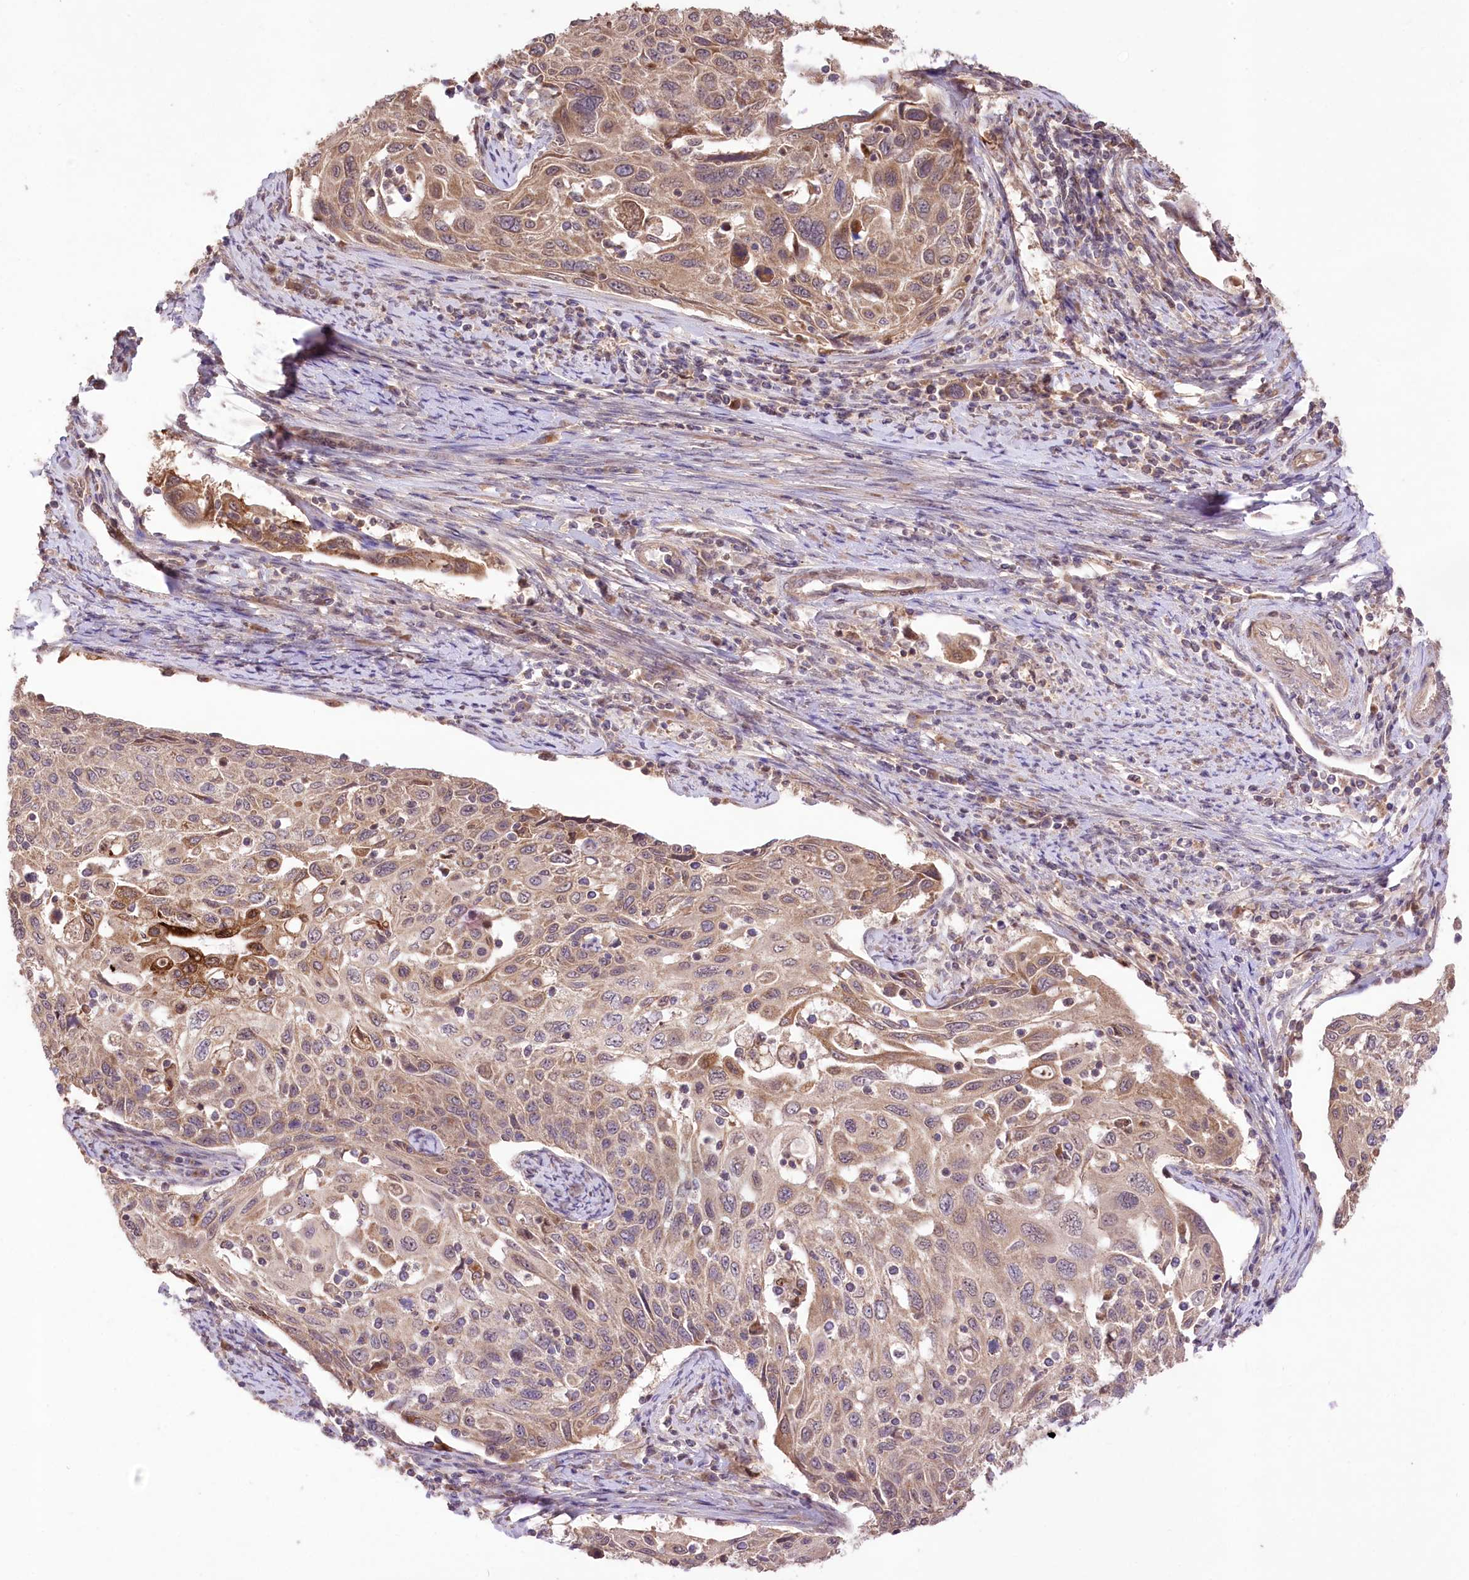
{"staining": {"intensity": "moderate", "quantity": ">75%", "location": "cytoplasmic/membranous"}, "tissue": "cervical cancer", "cell_type": "Tumor cells", "image_type": "cancer", "snomed": [{"axis": "morphology", "description": "Squamous cell carcinoma, NOS"}, {"axis": "topography", "description": "Cervix"}], "caption": "Moderate cytoplasmic/membranous protein positivity is identified in approximately >75% of tumor cells in cervical cancer. Nuclei are stained in blue.", "gene": "HELT", "patient": {"sex": "female", "age": 70}}